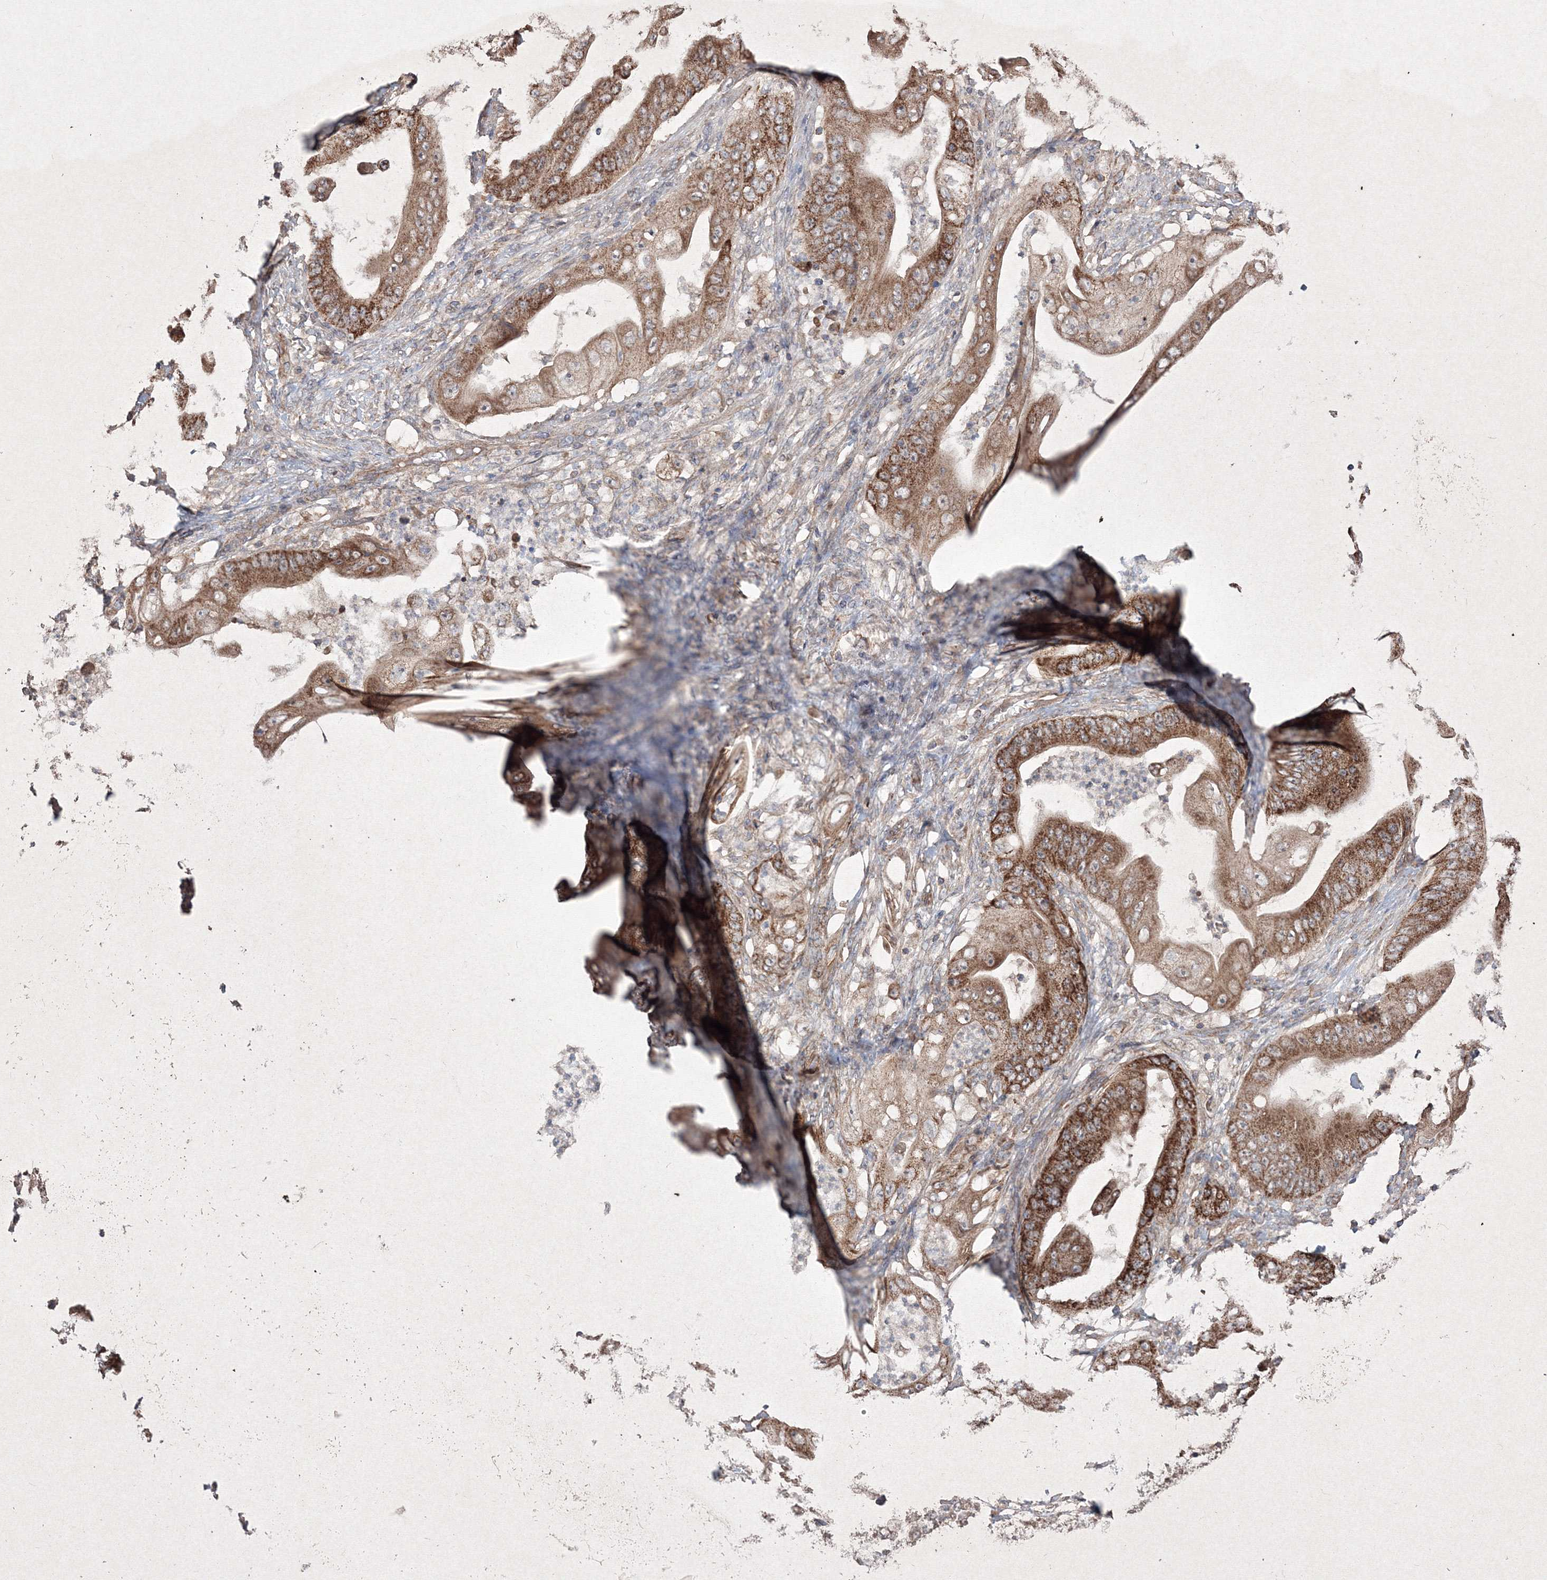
{"staining": {"intensity": "moderate", "quantity": ">75%", "location": "cytoplasmic/membranous"}, "tissue": "stomach cancer", "cell_type": "Tumor cells", "image_type": "cancer", "snomed": [{"axis": "morphology", "description": "Adenocarcinoma, NOS"}, {"axis": "topography", "description": "Stomach"}], "caption": "Immunohistochemistry (IHC) photomicrograph of human stomach adenocarcinoma stained for a protein (brown), which exhibits medium levels of moderate cytoplasmic/membranous expression in about >75% of tumor cells.", "gene": "GRSF1", "patient": {"sex": "female", "age": 73}}